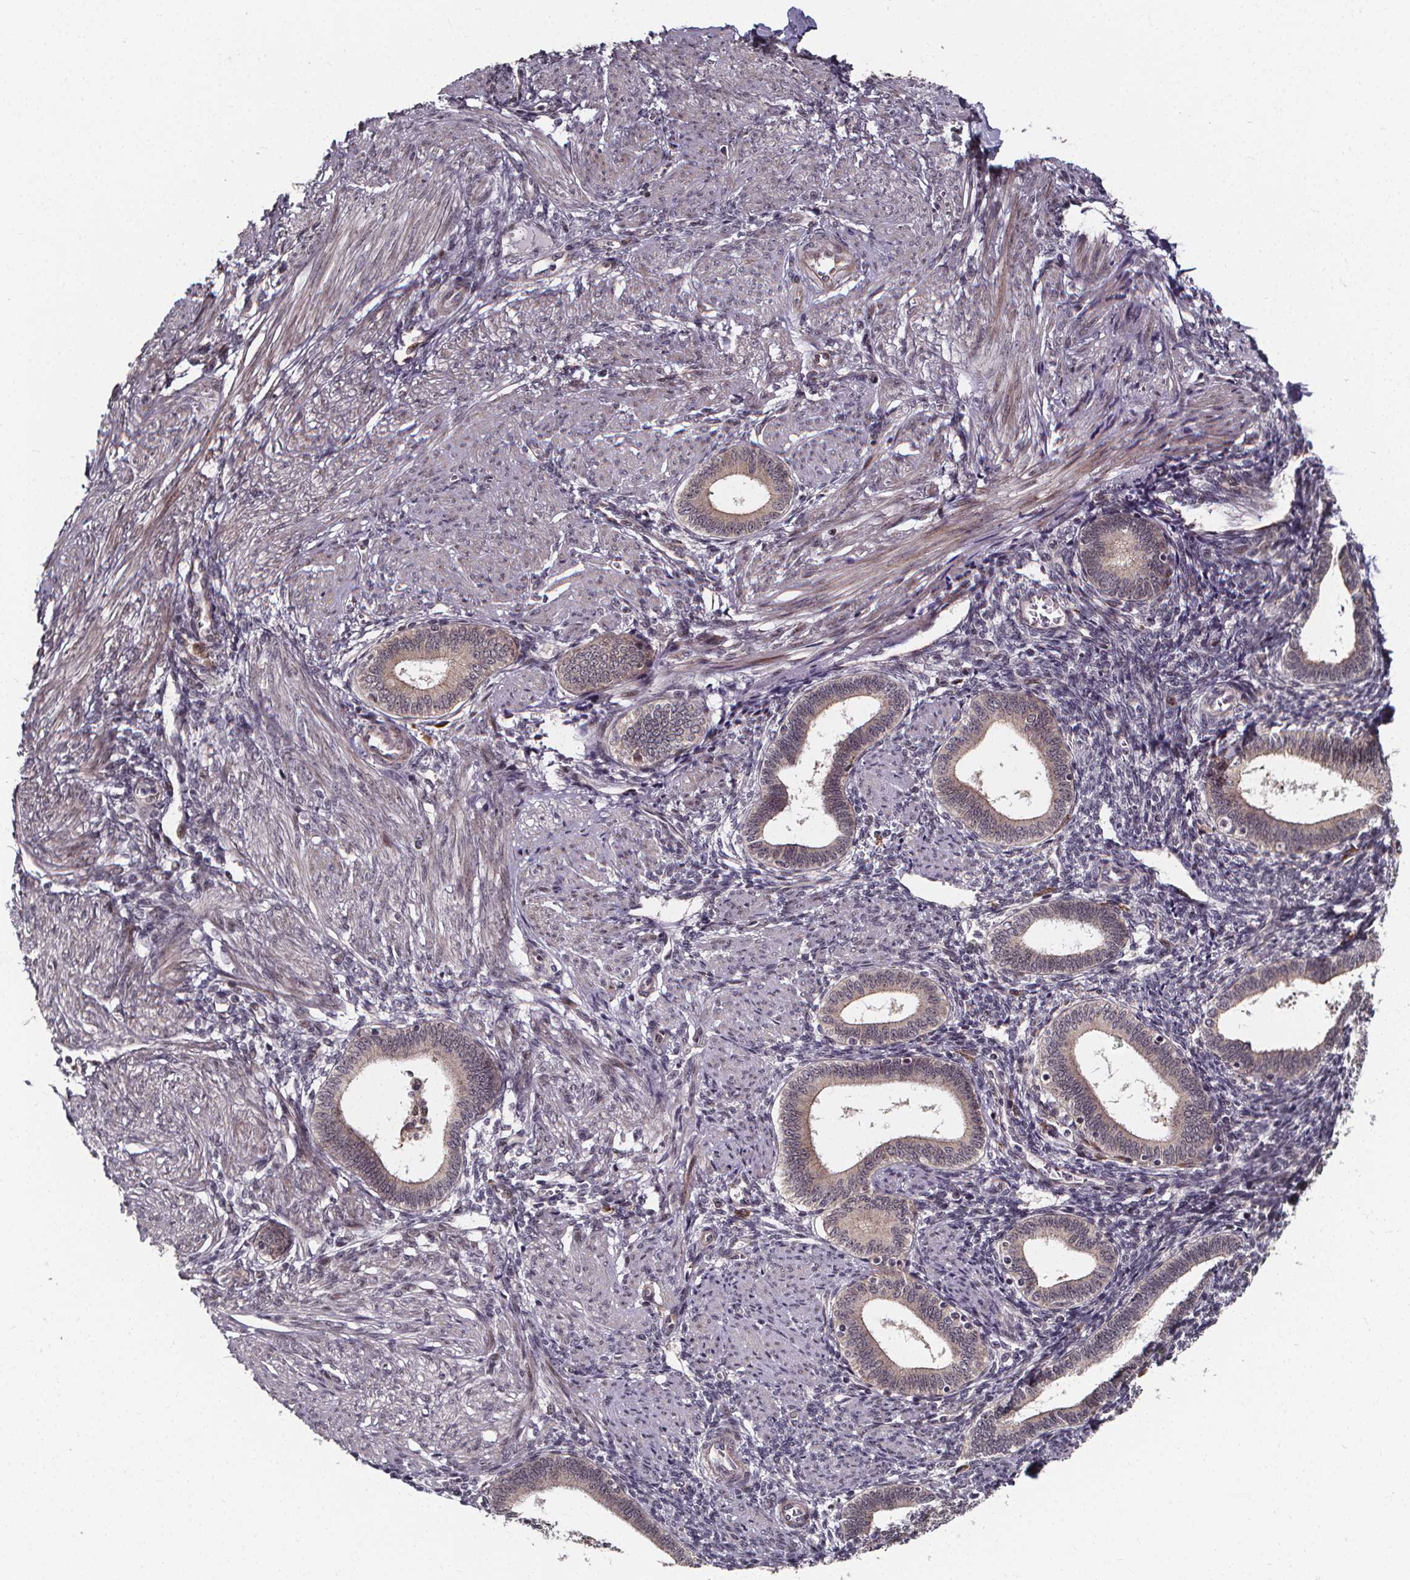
{"staining": {"intensity": "negative", "quantity": "none", "location": "none"}, "tissue": "endometrium", "cell_type": "Cells in endometrial stroma", "image_type": "normal", "snomed": [{"axis": "morphology", "description": "Normal tissue, NOS"}, {"axis": "topography", "description": "Endometrium"}], "caption": "Immunohistochemical staining of unremarkable human endometrium demonstrates no significant positivity in cells in endometrial stroma.", "gene": "DDIT3", "patient": {"sex": "female", "age": 42}}